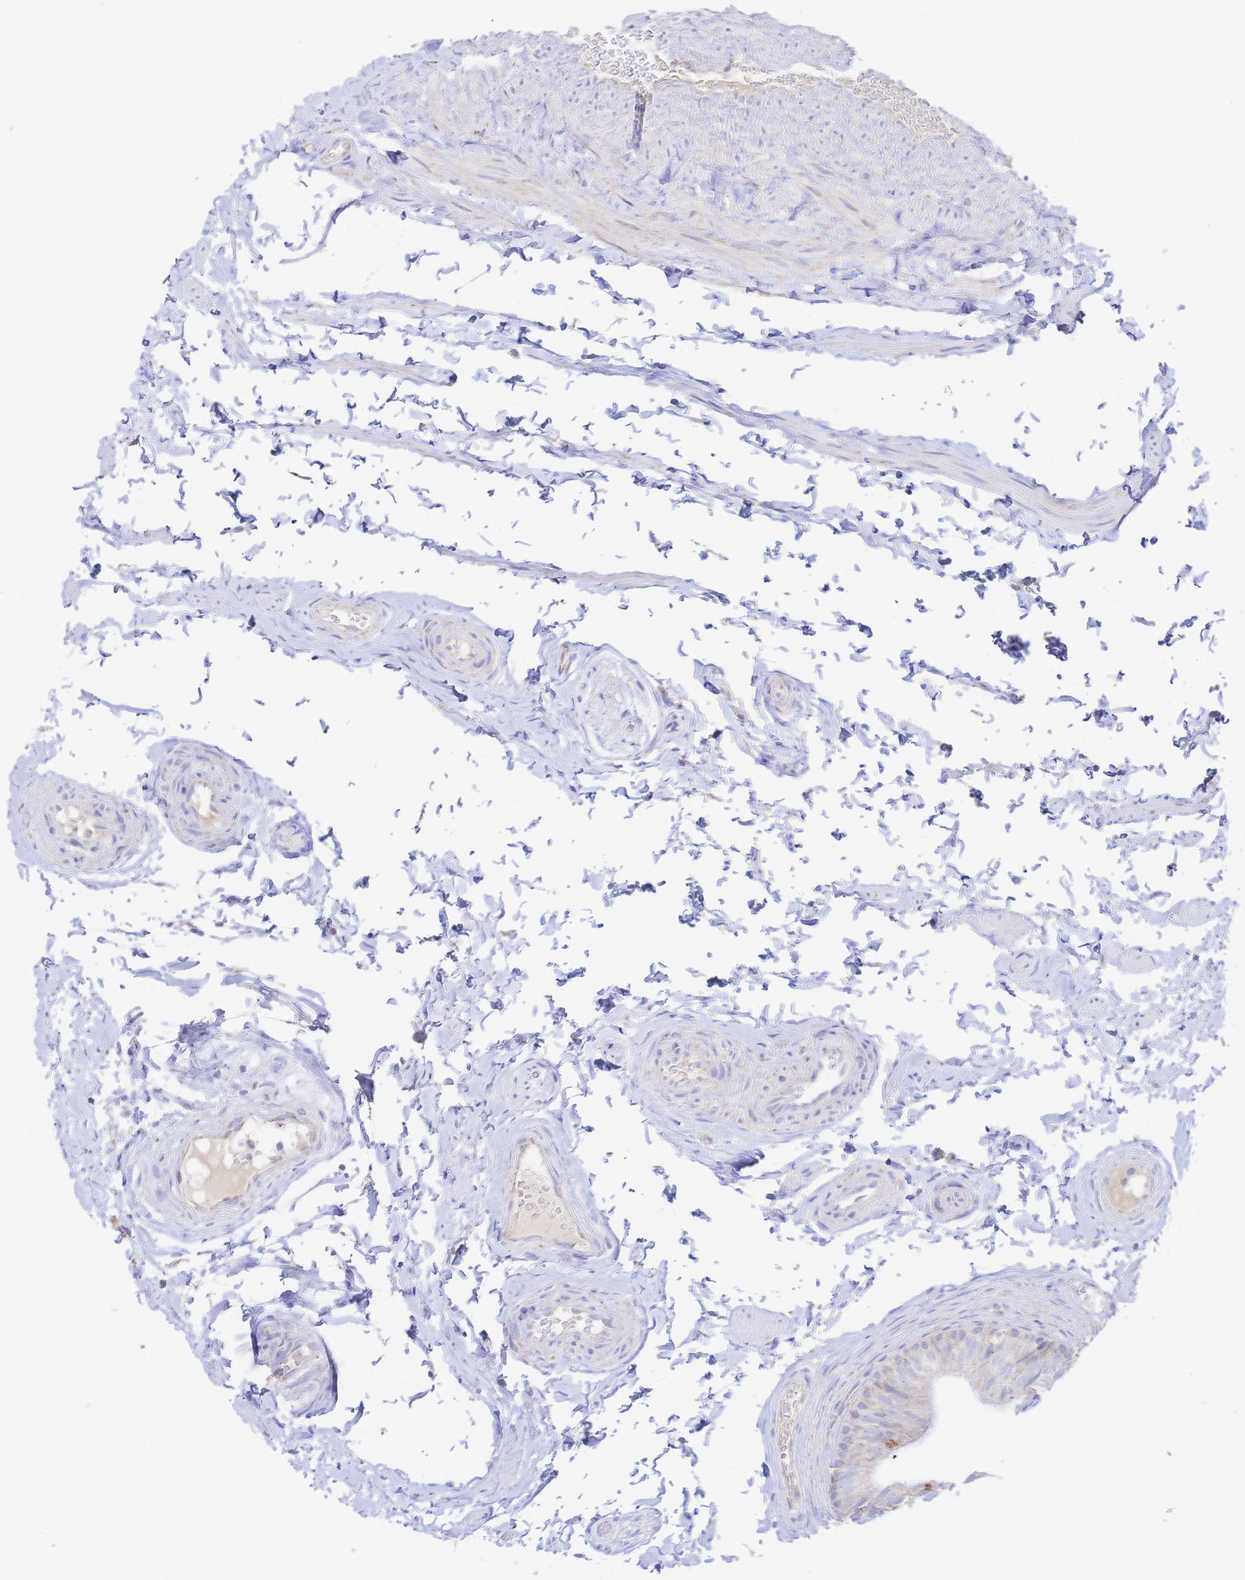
{"staining": {"intensity": "moderate", "quantity": "<25%", "location": "cytoplasmic/membranous"}, "tissue": "epididymis", "cell_type": "Glandular cells", "image_type": "normal", "snomed": [{"axis": "morphology", "description": "Normal tissue, NOS"}, {"axis": "topography", "description": "Epididymis, spermatic cord, NOS"}, {"axis": "topography", "description": "Epididymis"}, {"axis": "topography", "description": "Peripheral nerve tissue"}], "caption": "Immunohistochemistry image of benign human epididymis stained for a protein (brown), which displays low levels of moderate cytoplasmic/membranous positivity in approximately <25% of glandular cells.", "gene": "SYNGR4", "patient": {"sex": "male", "age": 29}}